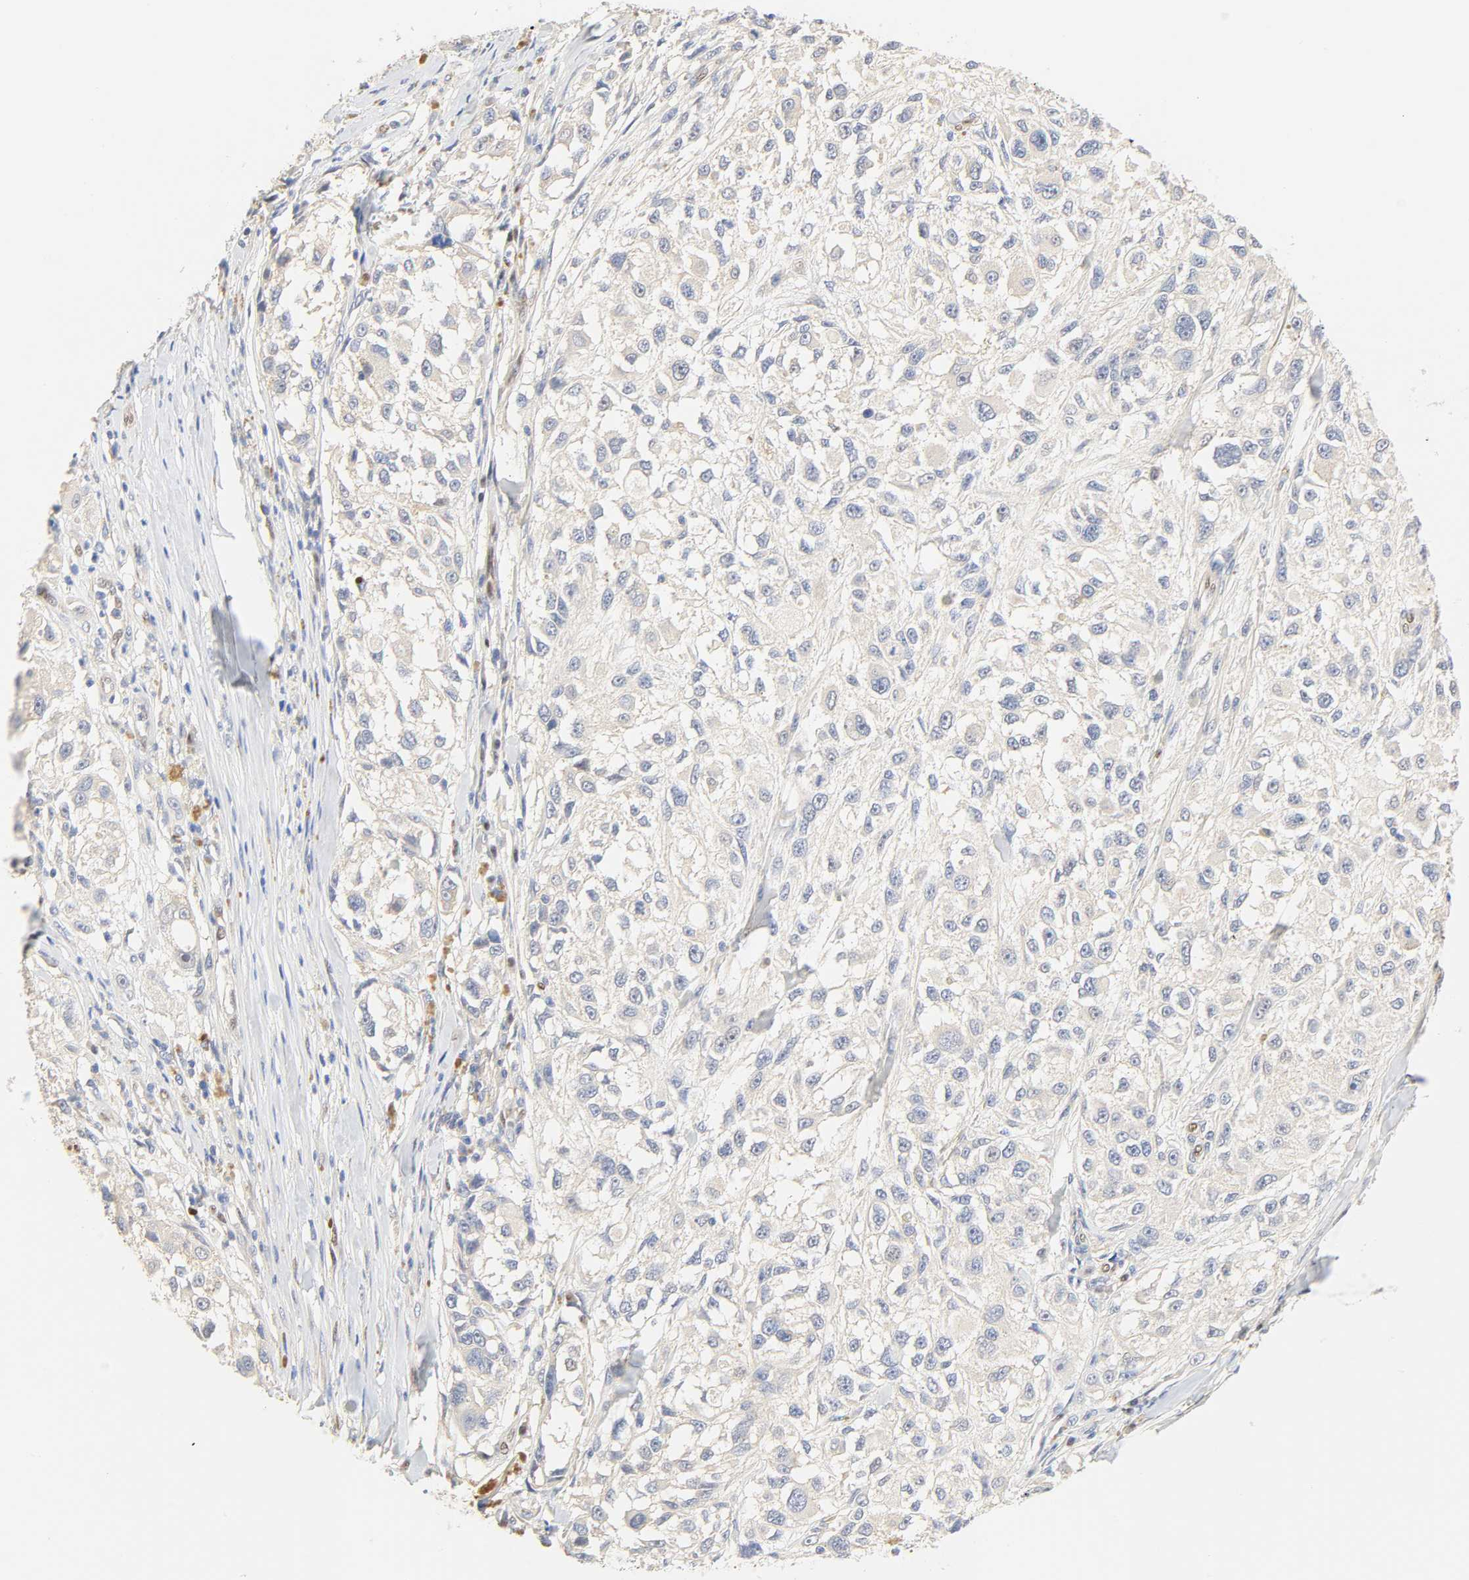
{"staining": {"intensity": "negative", "quantity": "none", "location": "none"}, "tissue": "melanoma", "cell_type": "Tumor cells", "image_type": "cancer", "snomed": [{"axis": "morphology", "description": "Necrosis, NOS"}, {"axis": "morphology", "description": "Malignant melanoma, NOS"}, {"axis": "topography", "description": "Skin"}], "caption": "This is an immunohistochemistry photomicrograph of malignant melanoma. There is no positivity in tumor cells.", "gene": "BORCS8-MEF2B", "patient": {"sex": "female", "age": 87}}